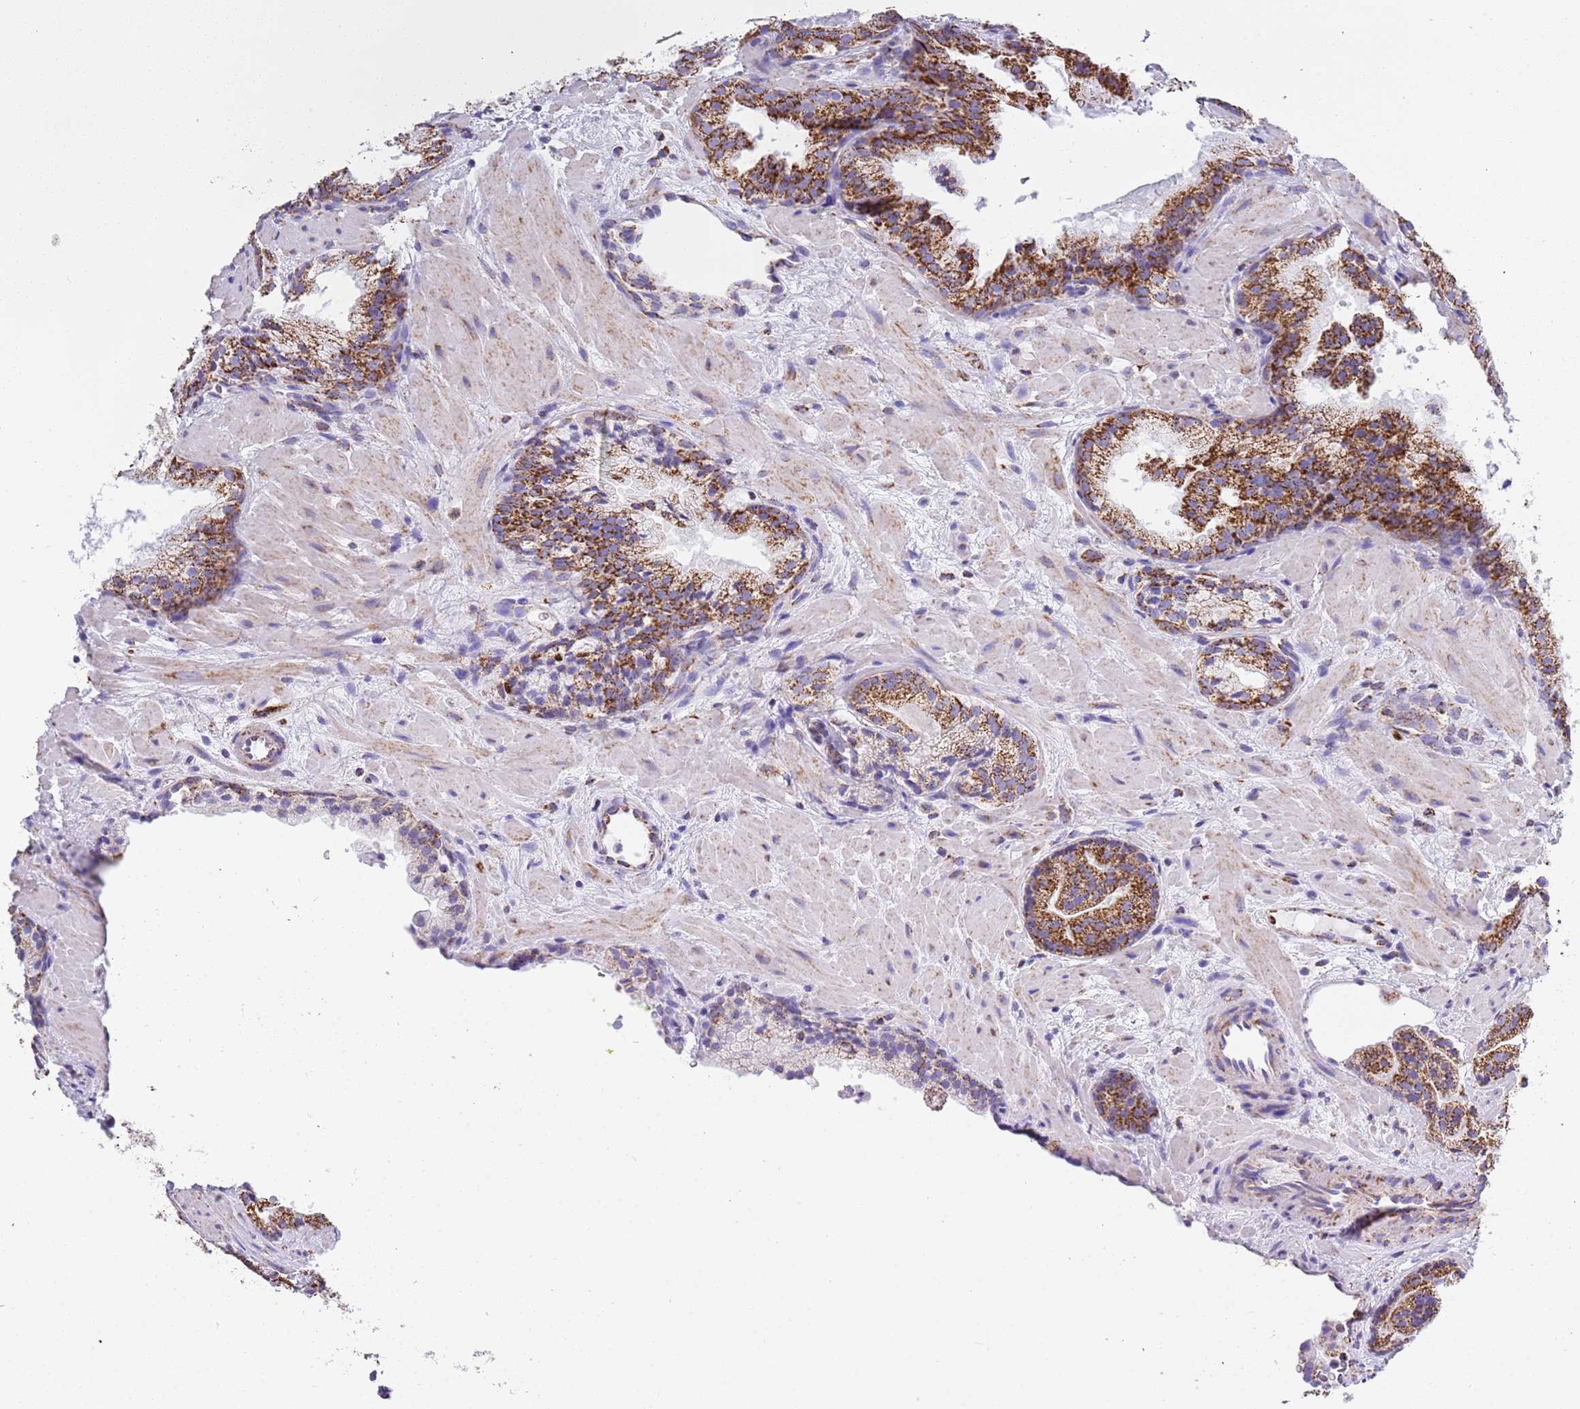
{"staining": {"intensity": "strong", "quantity": ">75%", "location": "cytoplasmic/membranous"}, "tissue": "prostate cancer", "cell_type": "Tumor cells", "image_type": "cancer", "snomed": [{"axis": "morphology", "description": "Adenocarcinoma, High grade"}, {"axis": "topography", "description": "Prostate"}], "caption": "A high amount of strong cytoplasmic/membranous staining is identified in approximately >75% of tumor cells in prostate cancer tissue.", "gene": "SUCLG2", "patient": {"sex": "male", "age": 60}}